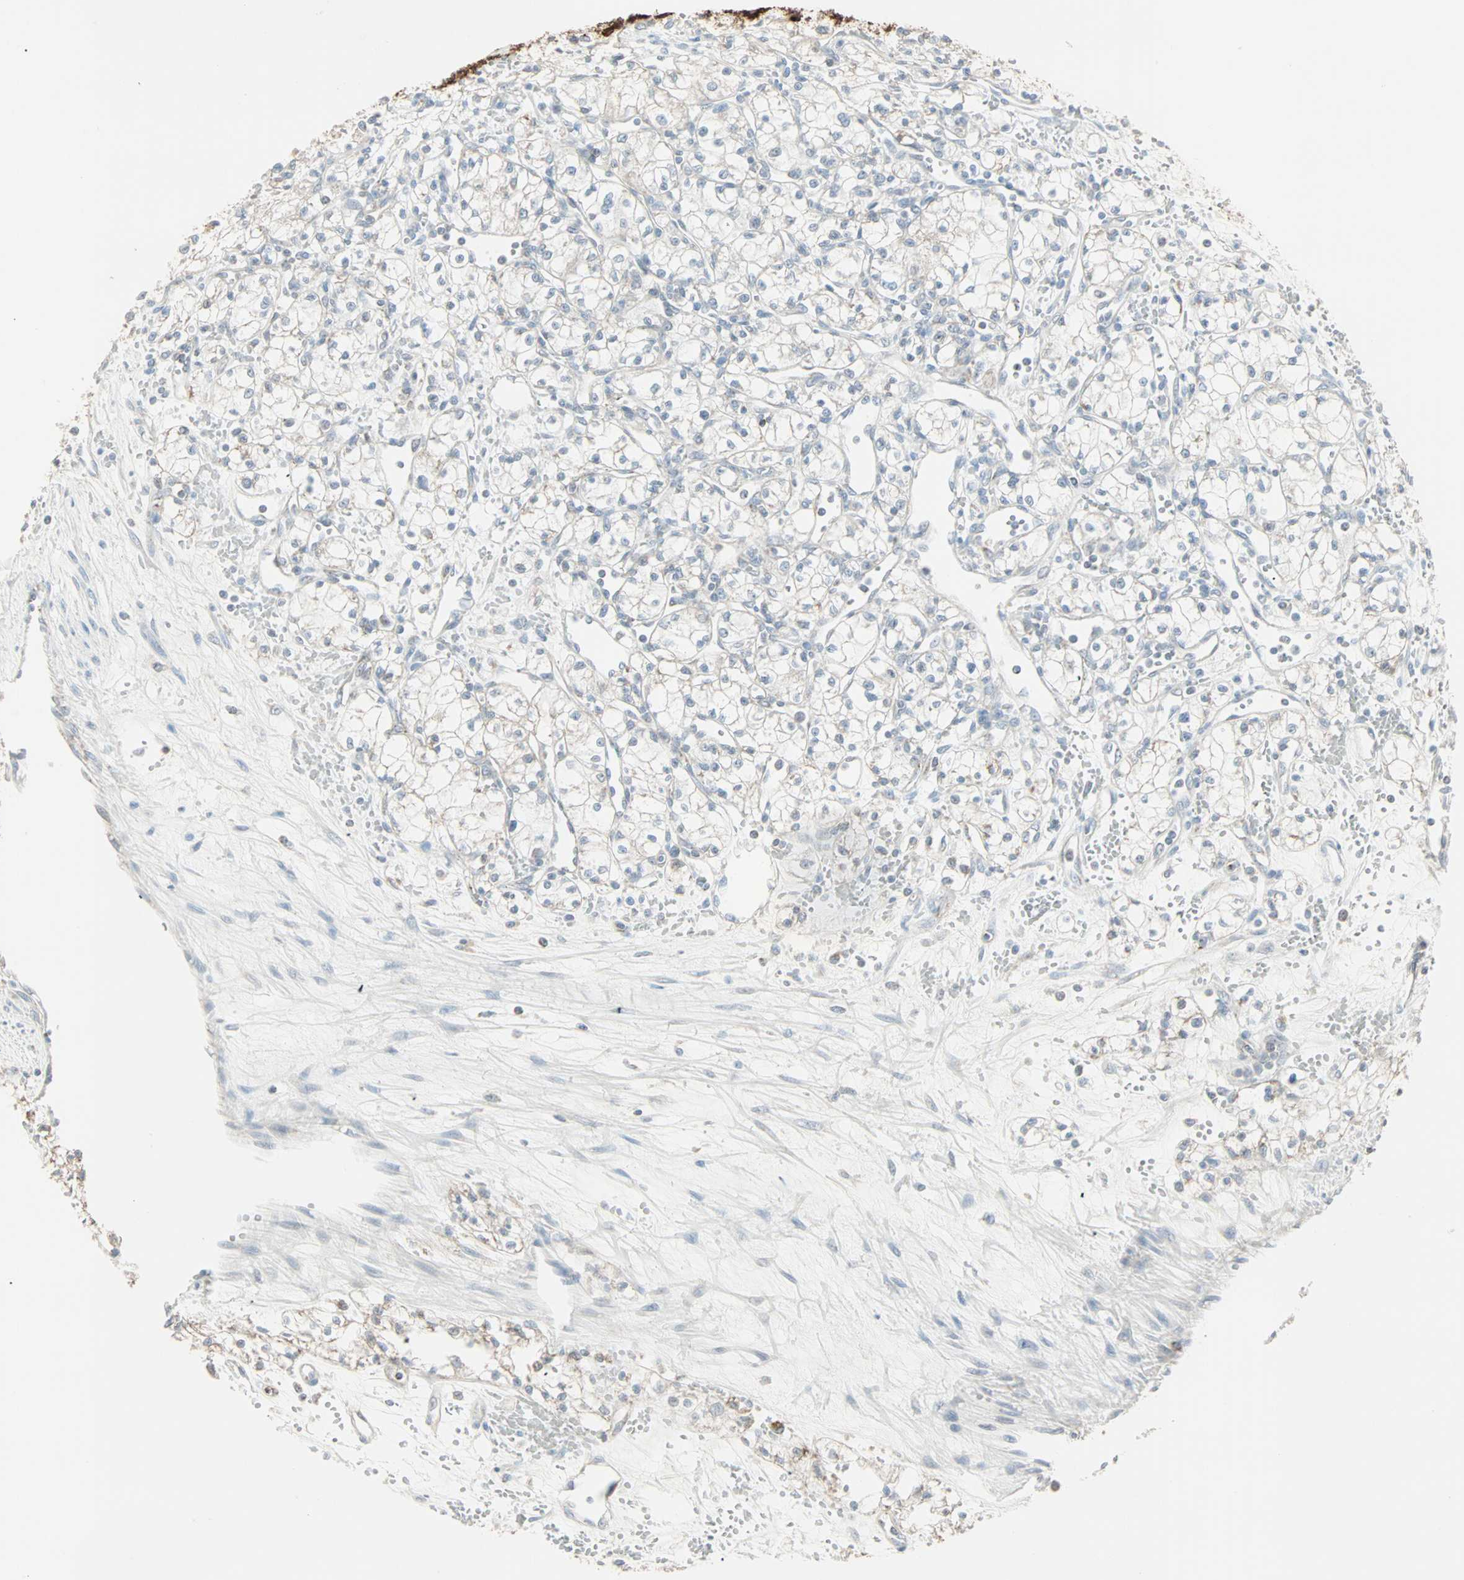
{"staining": {"intensity": "weak", "quantity": "<25%", "location": "cytoplasmic/membranous"}, "tissue": "renal cancer", "cell_type": "Tumor cells", "image_type": "cancer", "snomed": [{"axis": "morphology", "description": "Normal tissue, NOS"}, {"axis": "morphology", "description": "Adenocarcinoma, NOS"}, {"axis": "topography", "description": "Kidney"}], "caption": "Histopathology image shows no significant protein staining in tumor cells of renal cancer (adenocarcinoma).", "gene": "IDH2", "patient": {"sex": "male", "age": 59}}